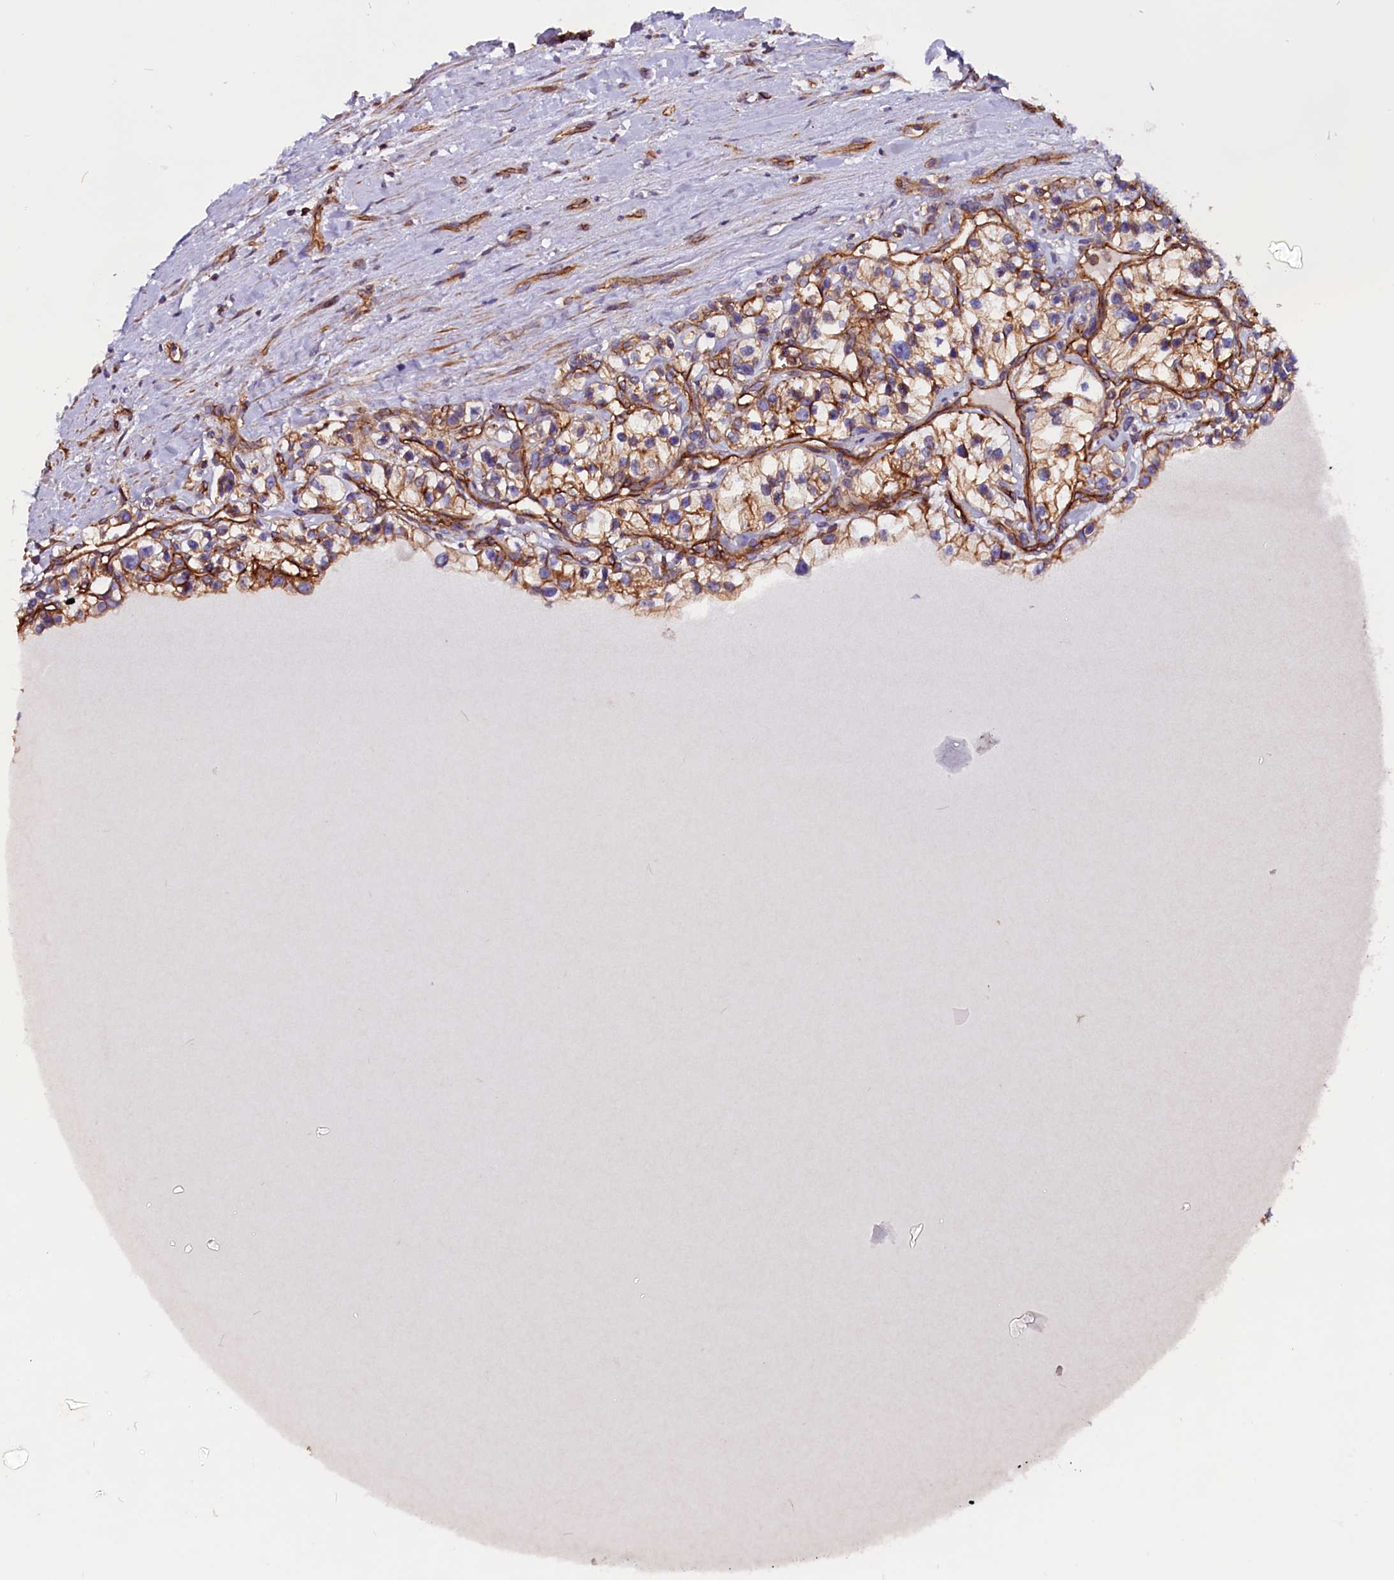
{"staining": {"intensity": "moderate", "quantity": ">75%", "location": "cytoplasmic/membranous"}, "tissue": "renal cancer", "cell_type": "Tumor cells", "image_type": "cancer", "snomed": [{"axis": "morphology", "description": "Adenocarcinoma, NOS"}, {"axis": "topography", "description": "Kidney"}], "caption": "Protein staining of adenocarcinoma (renal) tissue shows moderate cytoplasmic/membranous expression in approximately >75% of tumor cells.", "gene": "ZNF749", "patient": {"sex": "female", "age": 57}}